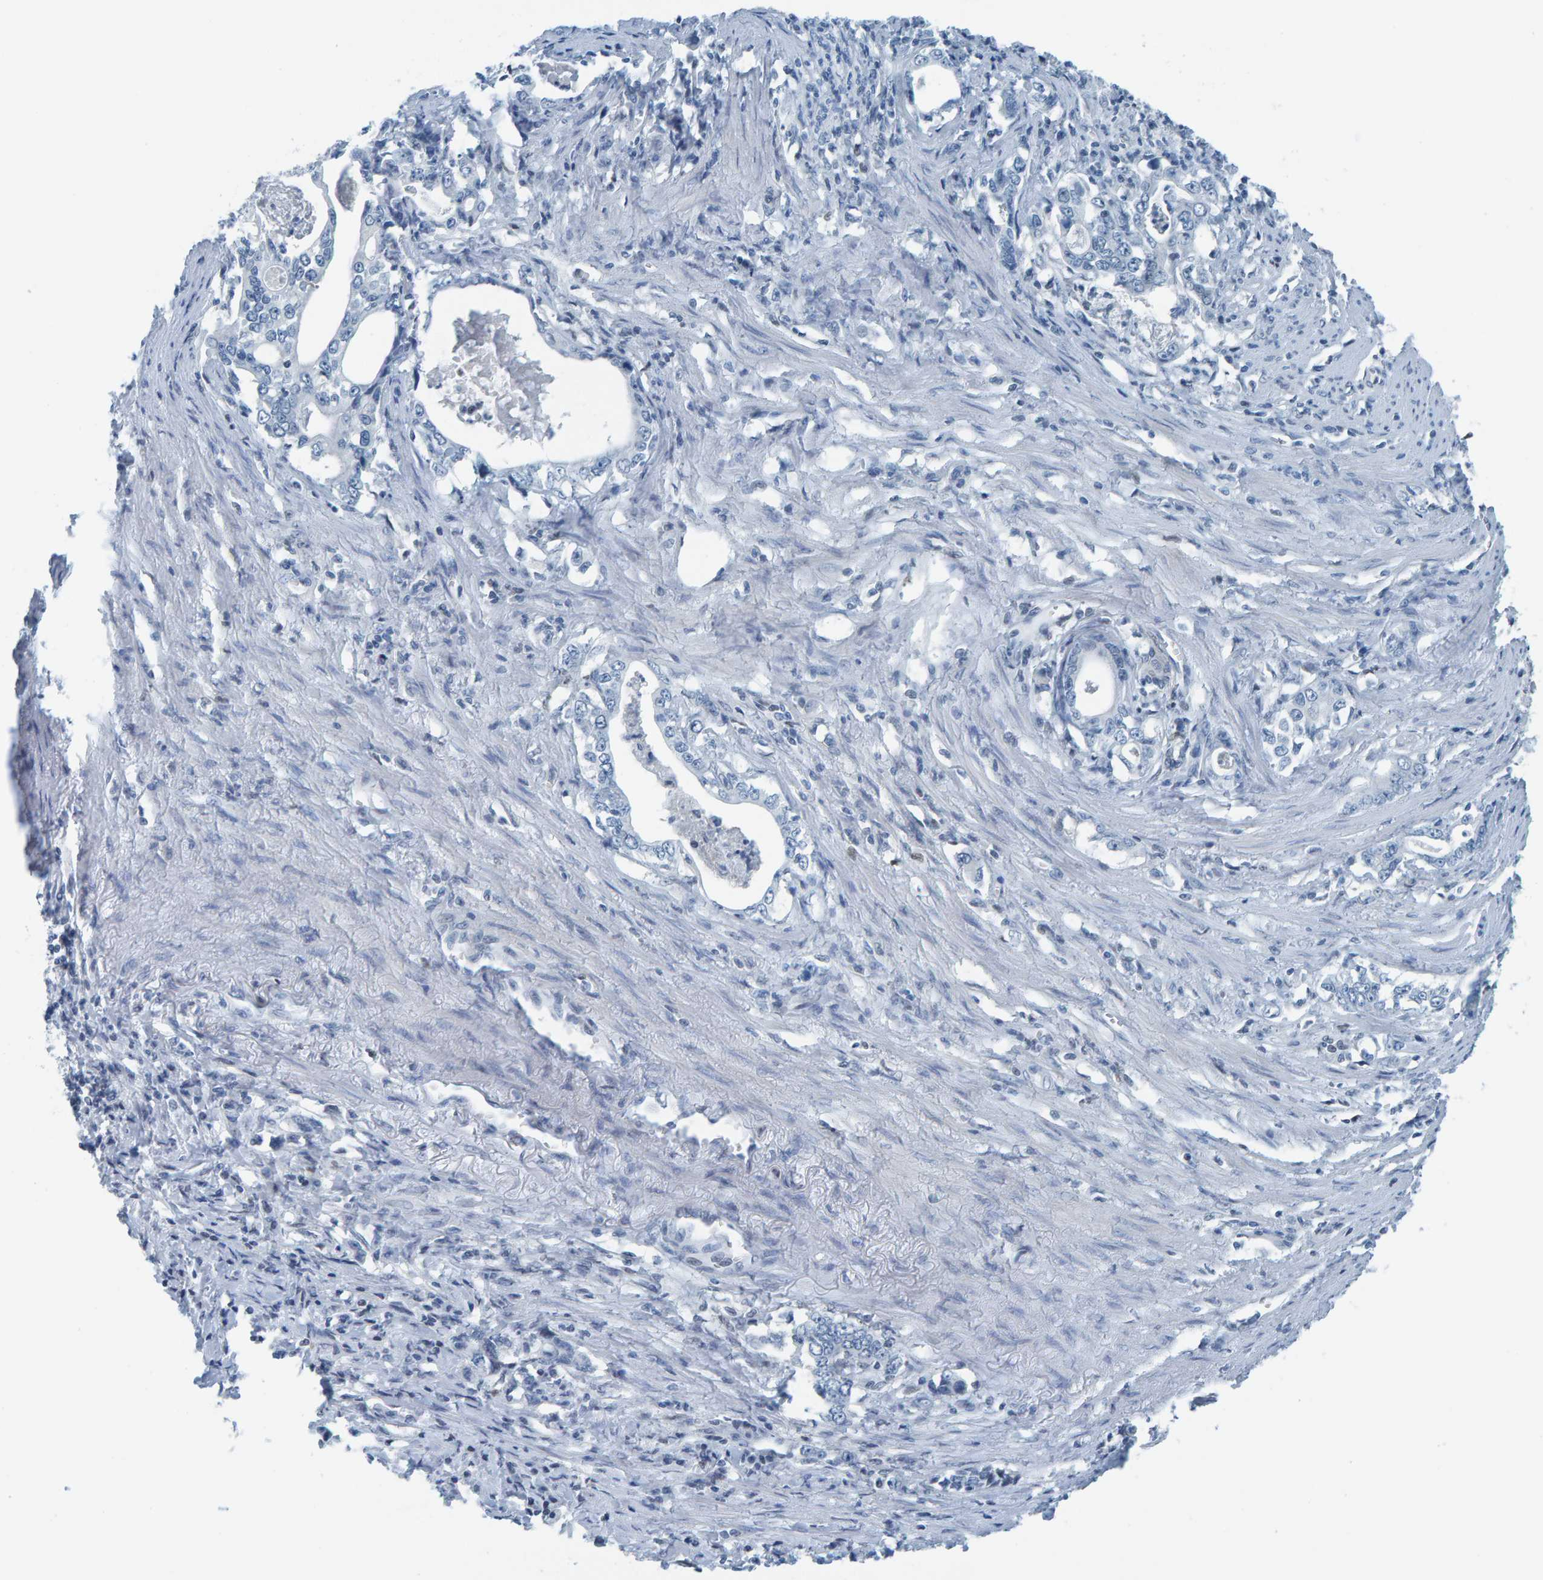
{"staining": {"intensity": "negative", "quantity": "none", "location": "none"}, "tissue": "stomach cancer", "cell_type": "Tumor cells", "image_type": "cancer", "snomed": [{"axis": "morphology", "description": "Adenocarcinoma, NOS"}, {"axis": "topography", "description": "Stomach, lower"}], "caption": "Immunohistochemistry photomicrograph of neoplastic tissue: stomach cancer stained with DAB reveals no significant protein expression in tumor cells.", "gene": "CNP", "patient": {"sex": "female", "age": 72}}